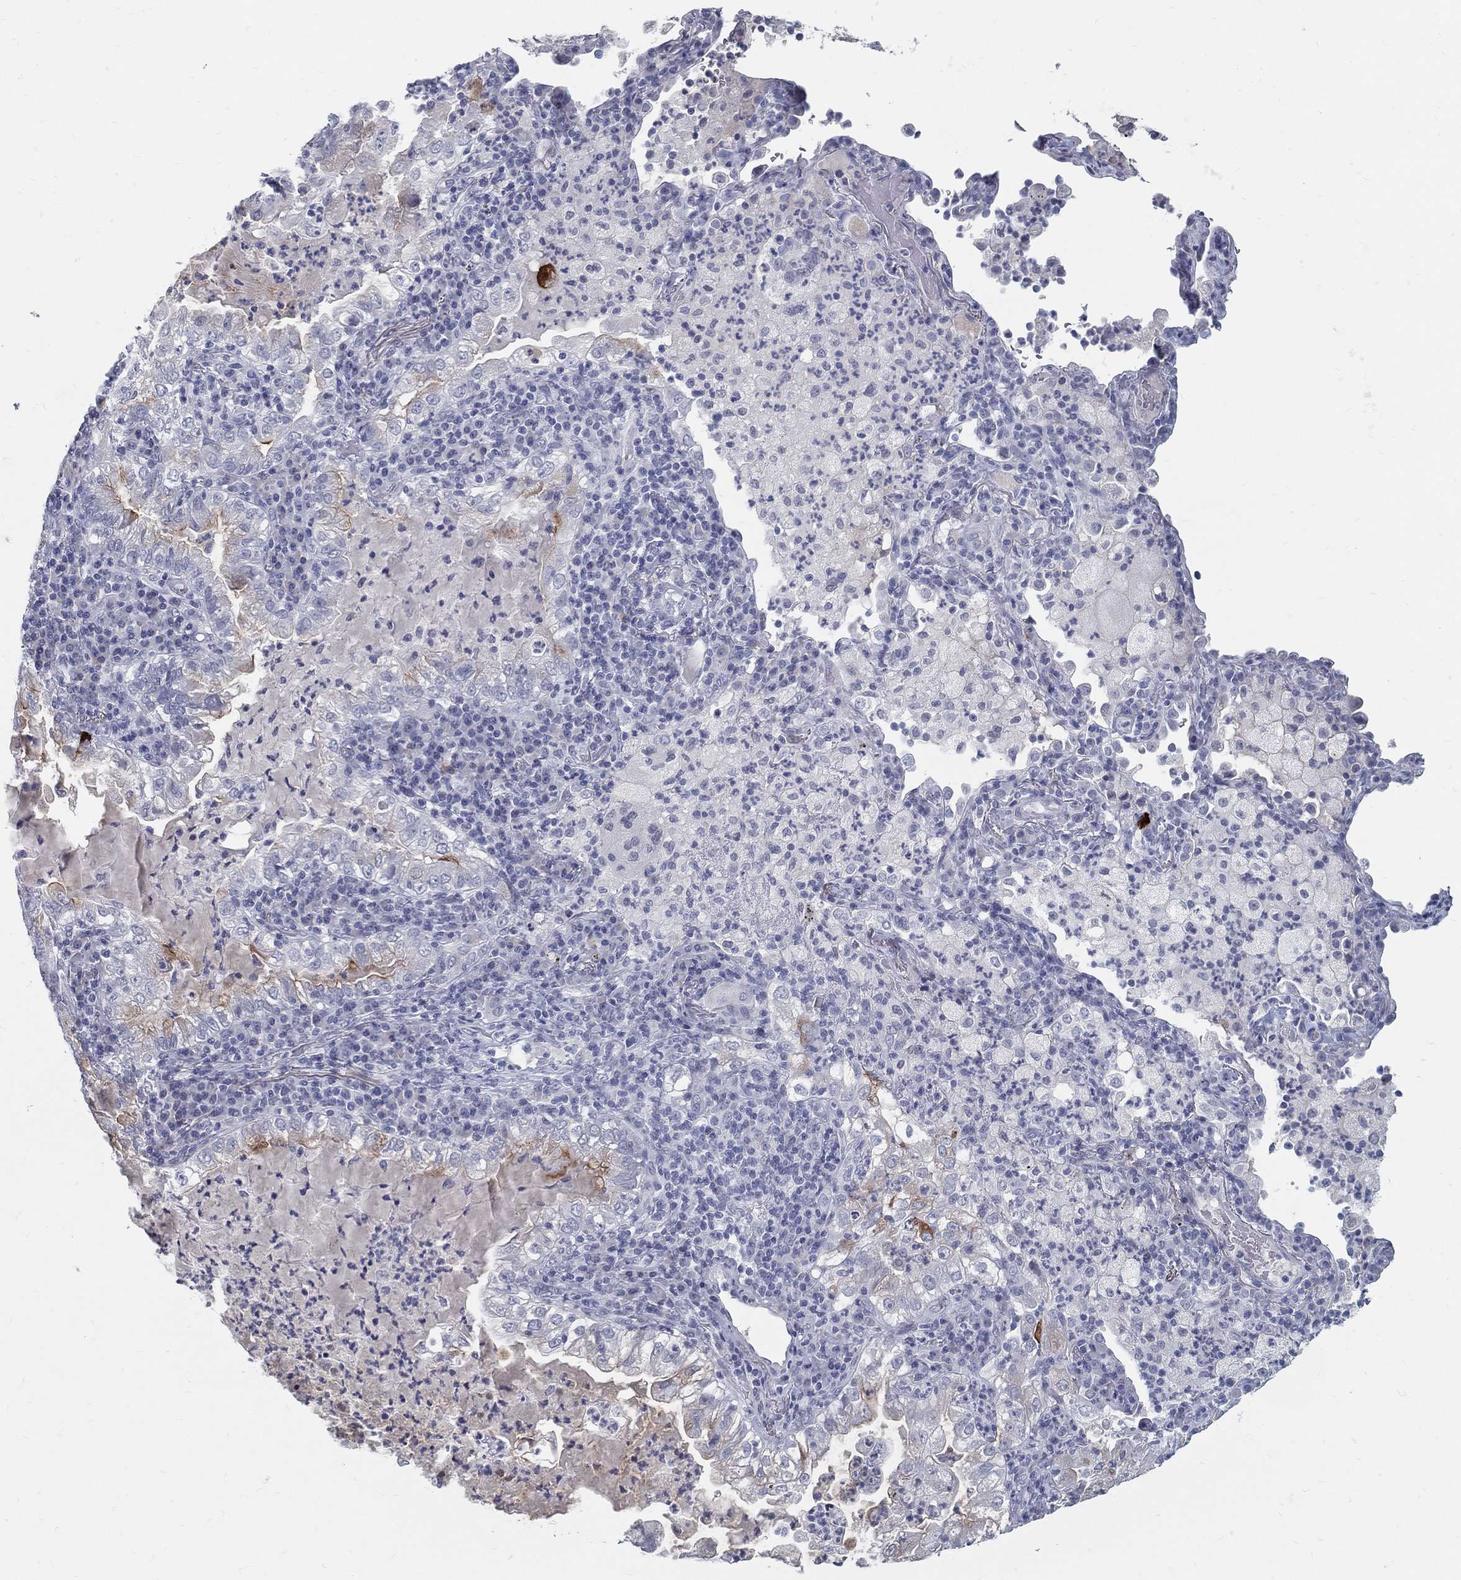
{"staining": {"intensity": "weak", "quantity": "<25%", "location": "cytoplasmic/membranous"}, "tissue": "lung cancer", "cell_type": "Tumor cells", "image_type": "cancer", "snomed": [{"axis": "morphology", "description": "Adenocarcinoma, NOS"}, {"axis": "topography", "description": "Lung"}], "caption": "There is no significant positivity in tumor cells of lung cancer.", "gene": "ACE2", "patient": {"sex": "female", "age": 73}}